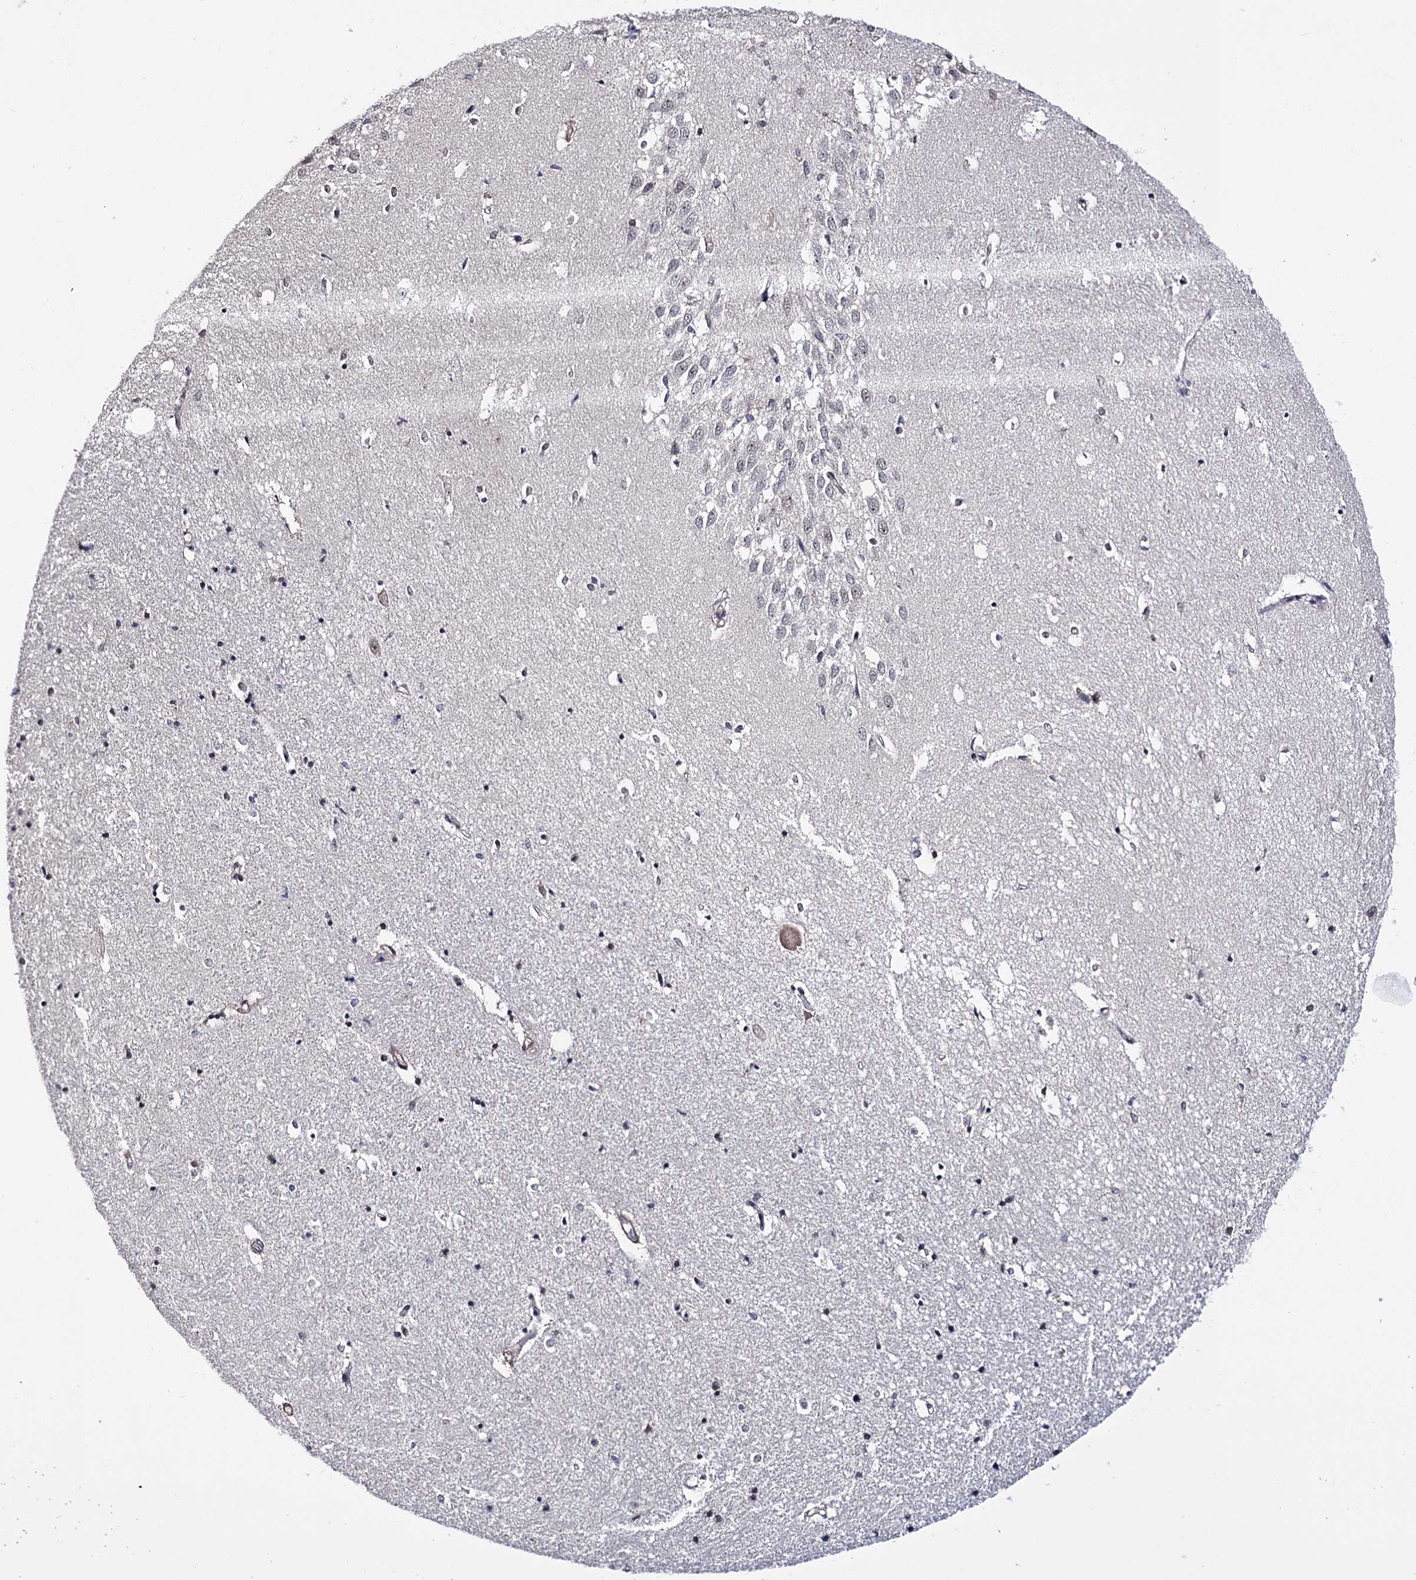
{"staining": {"intensity": "negative", "quantity": "none", "location": "none"}, "tissue": "hippocampus", "cell_type": "Glial cells", "image_type": "normal", "snomed": [{"axis": "morphology", "description": "Normal tissue, NOS"}, {"axis": "topography", "description": "Hippocampus"}], "caption": "There is no significant expression in glial cells of hippocampus.", "gene": "PPRC1", "patient": {"sex": "female", "age": 64}}